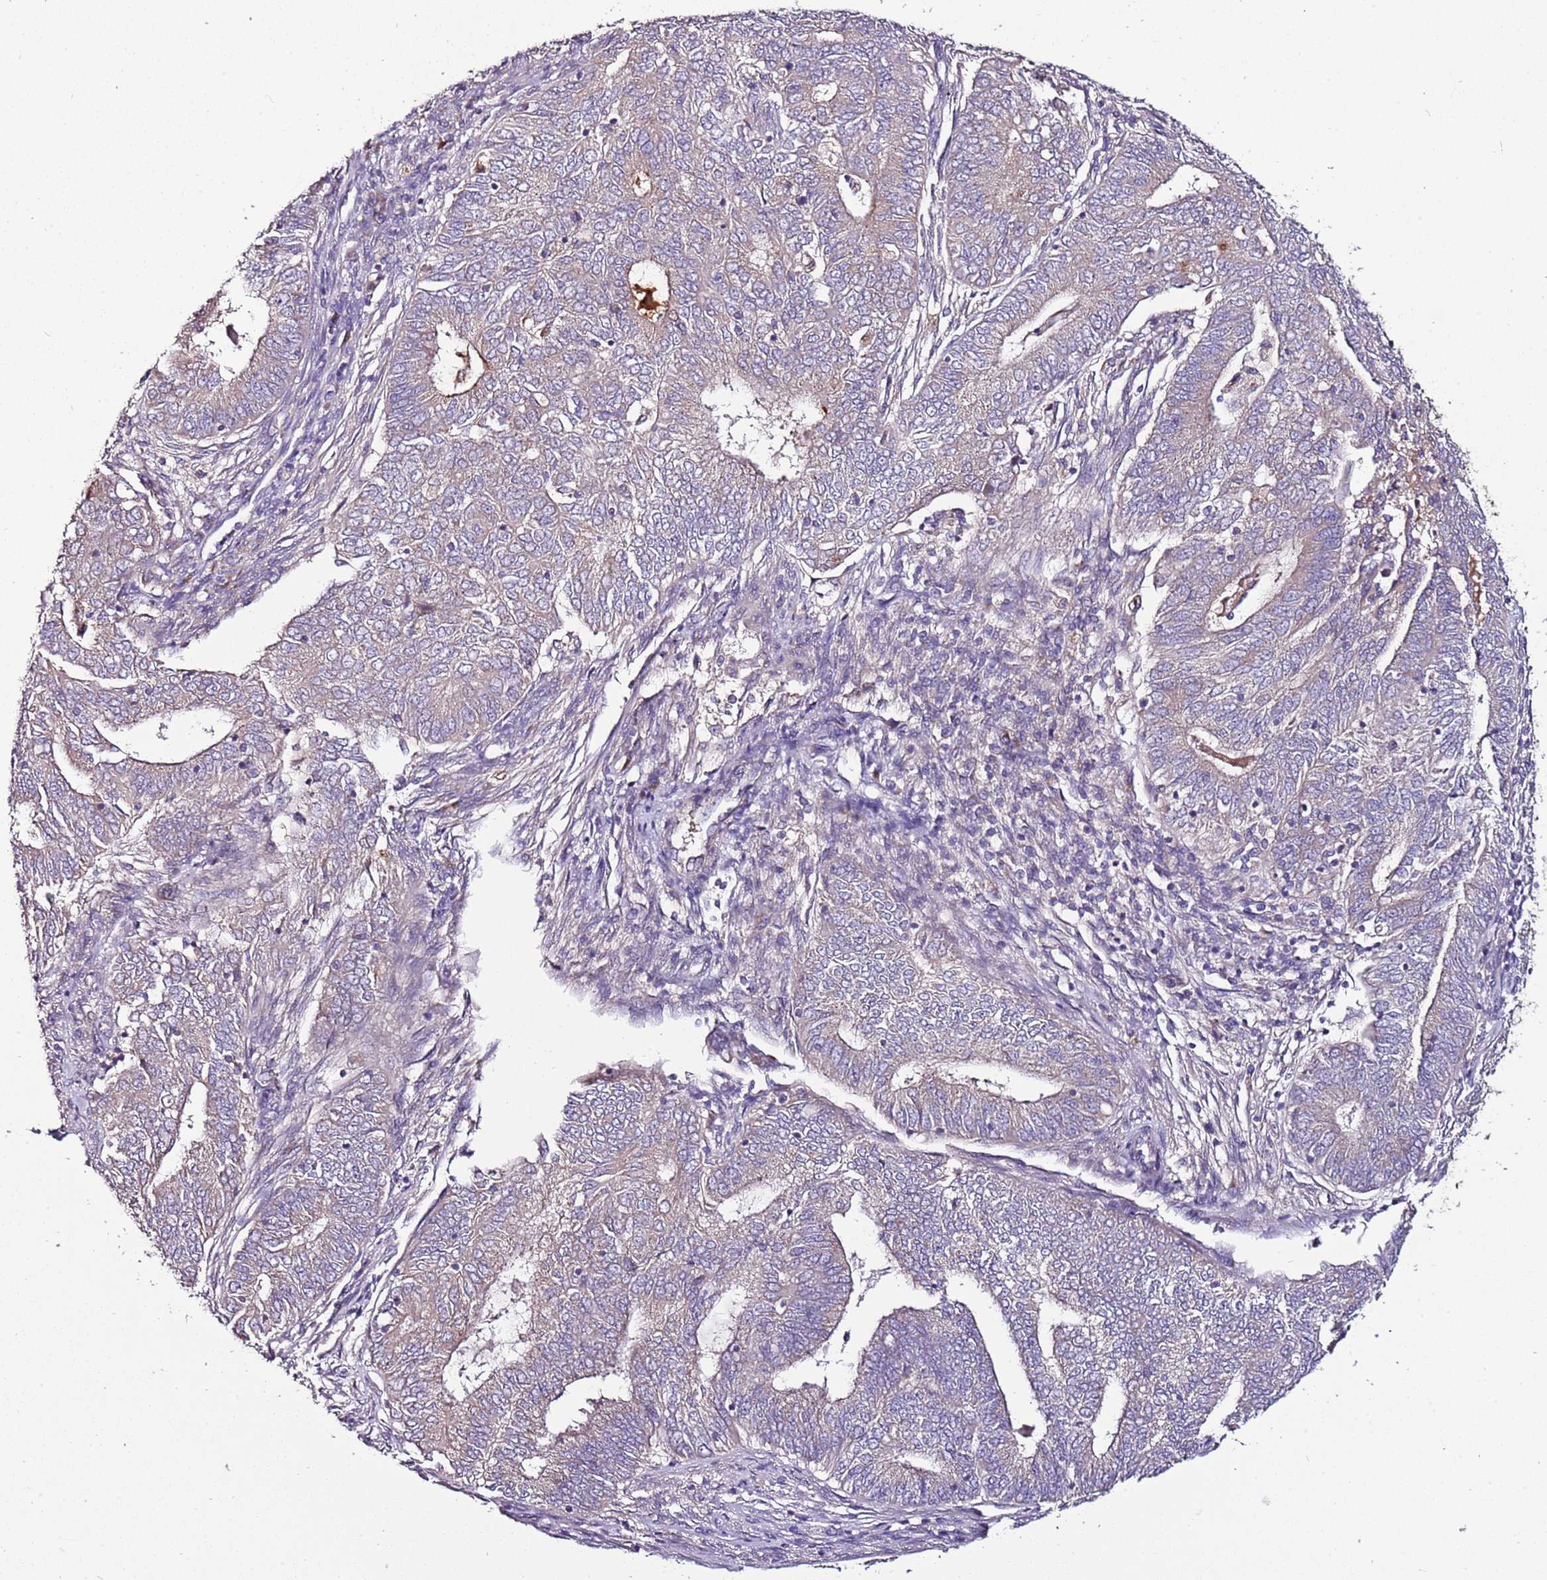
{"staining": {"intensity": "negative", "quantity": "none", "location": "none"}, "tissue": "endometrial cancer", "cell_type": "Tumor cells", "image_type": "cancer", "snomed": [{"axis": "morphology", "description": "Adenocarcinoma, NOS"}, {"axis": "topography", "description": "Endometrium"}], "caption": "Immunohistochemical staining of human adenocarcinoma (endometrial) shows no significant staining in tumor cells.", "gene": "FAM20A", "patient": {"sex": "female", "age": 62}}